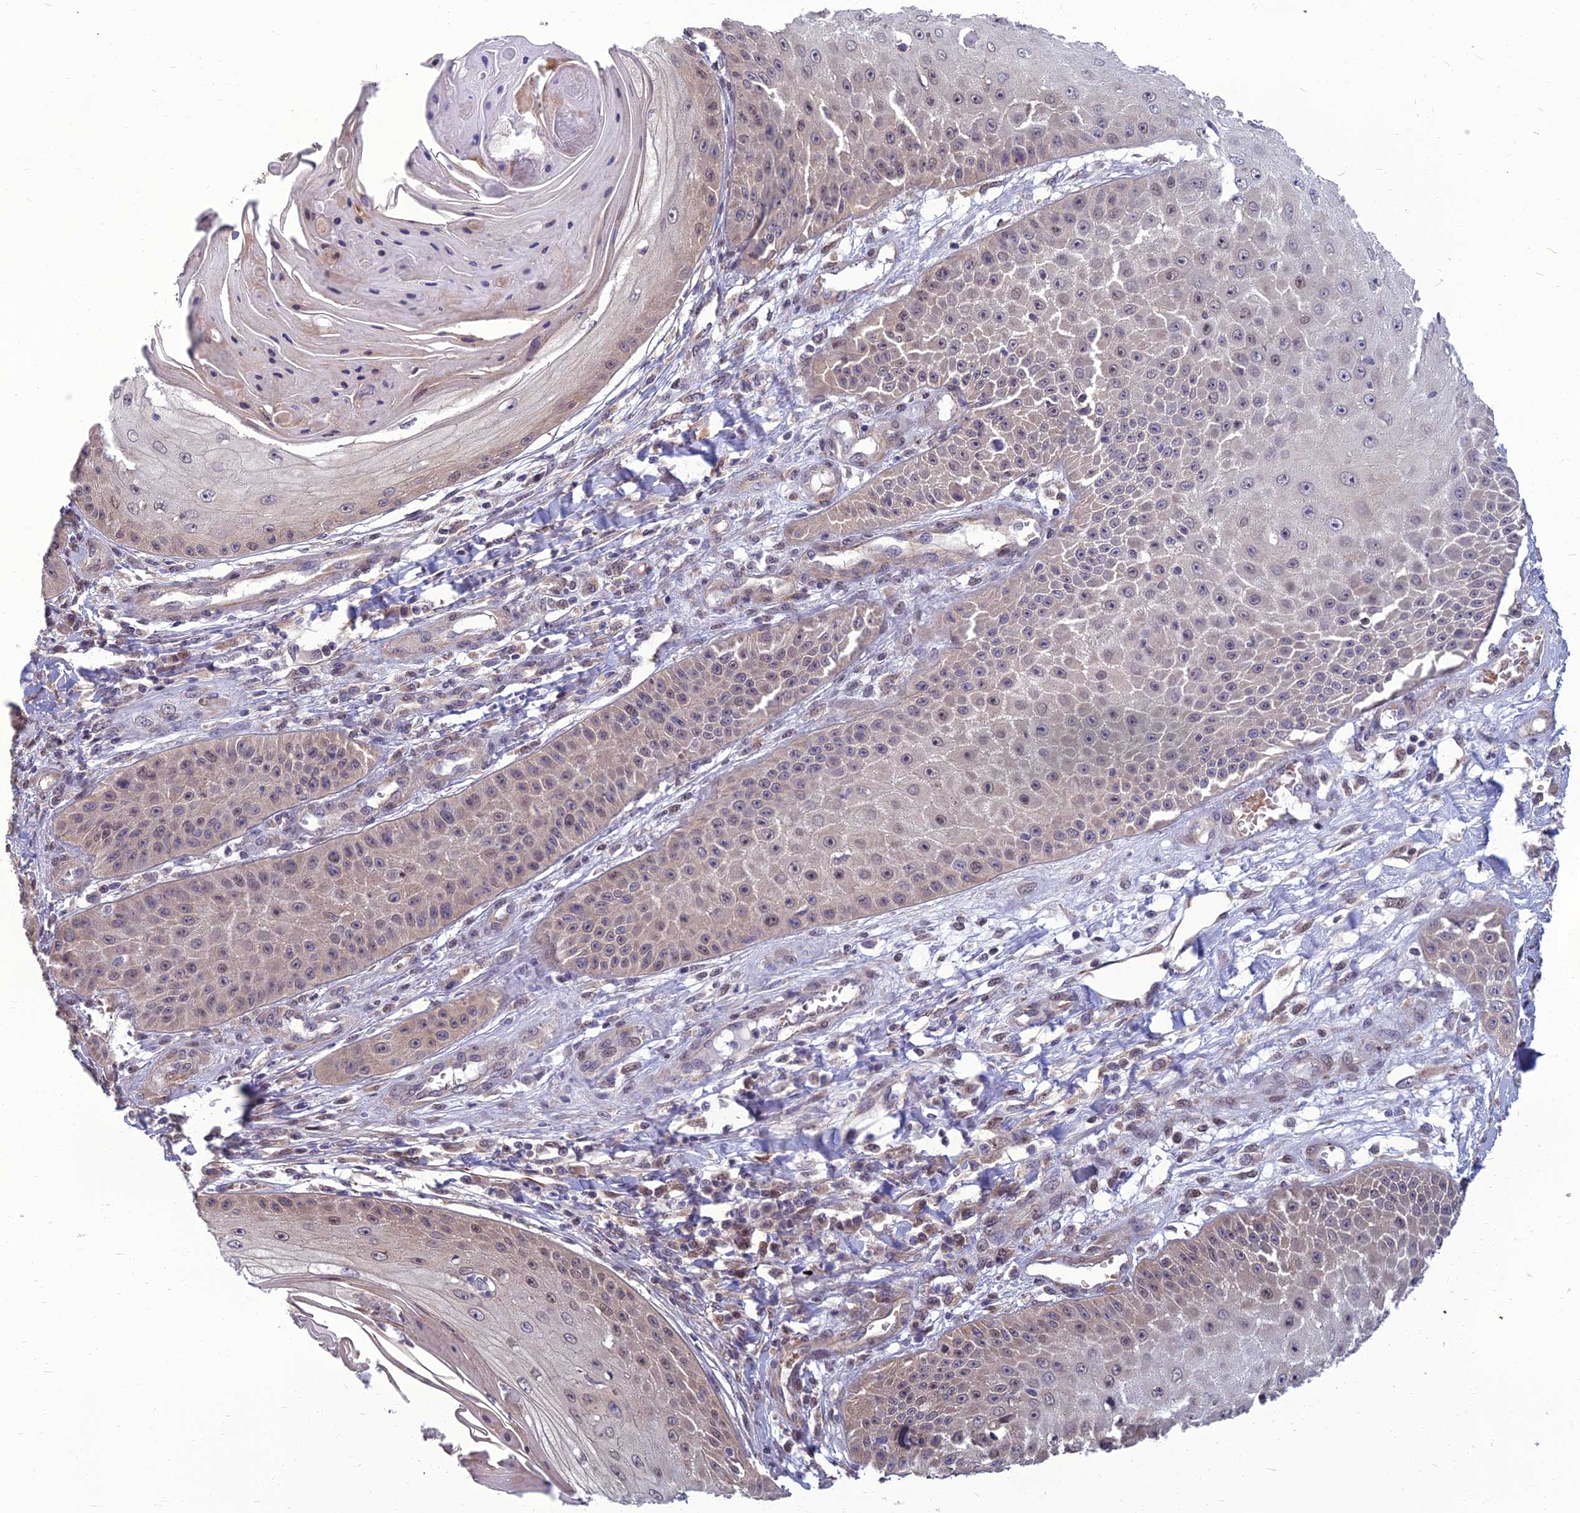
{"staining": {"intensity": "weak", "quantity": "<25%", "location": "nuclear"}, "tissue": "skin cancer", "cell_type": "Tumor cells", "image_type": "cancer", "snomed": [{"axis": "morphology", "description": "Squamous cell carcinoma, NOS"}, {"axis": "topography", "description": "Skin"}], "caption": "Immunohistochemistry histopathology image of human skin cancer stained for a protein (brown), which demonstrates no expression in tumor cells.", "gene": "NR4A3", "patient": {"sex": "male", "age": 70}}